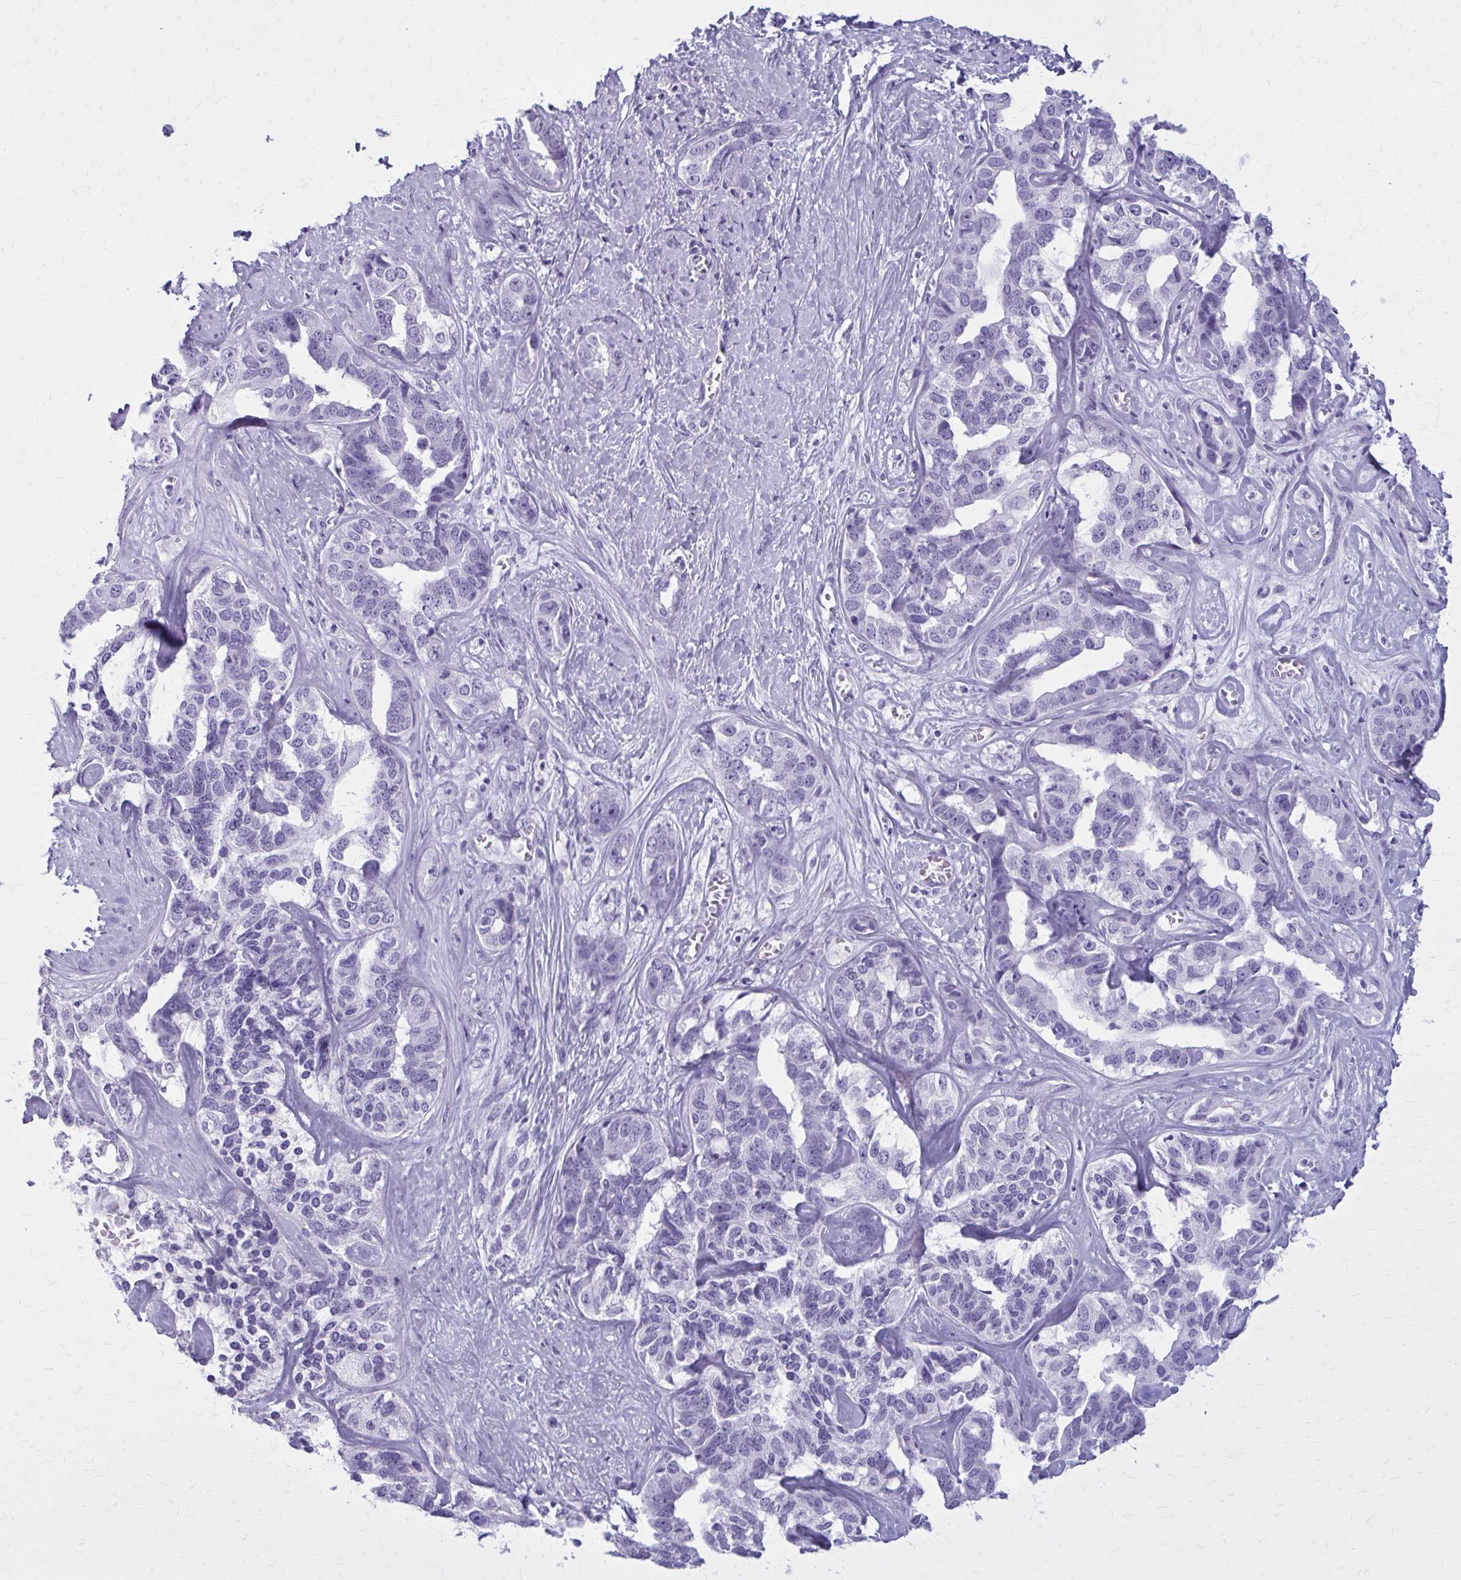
{"staining": {"intensity": "negative", "quantity": "none", "location": "none"}, "tissue": "liver cancer", "cell_type": "Tumor cells", "image_type": "cancer", "snomed": [{"axis": "morphology", "description": "Cholangiocarcinoma"}, {"axis": "topography", "description": "Liver"}], "caption": "Immunohistochemistry of human cholangiocarcinoma (liver) exhibits no staining in tumor cells.", "gene": "ZDHHC7", "patient": {"sex": "male", "age": 59}}